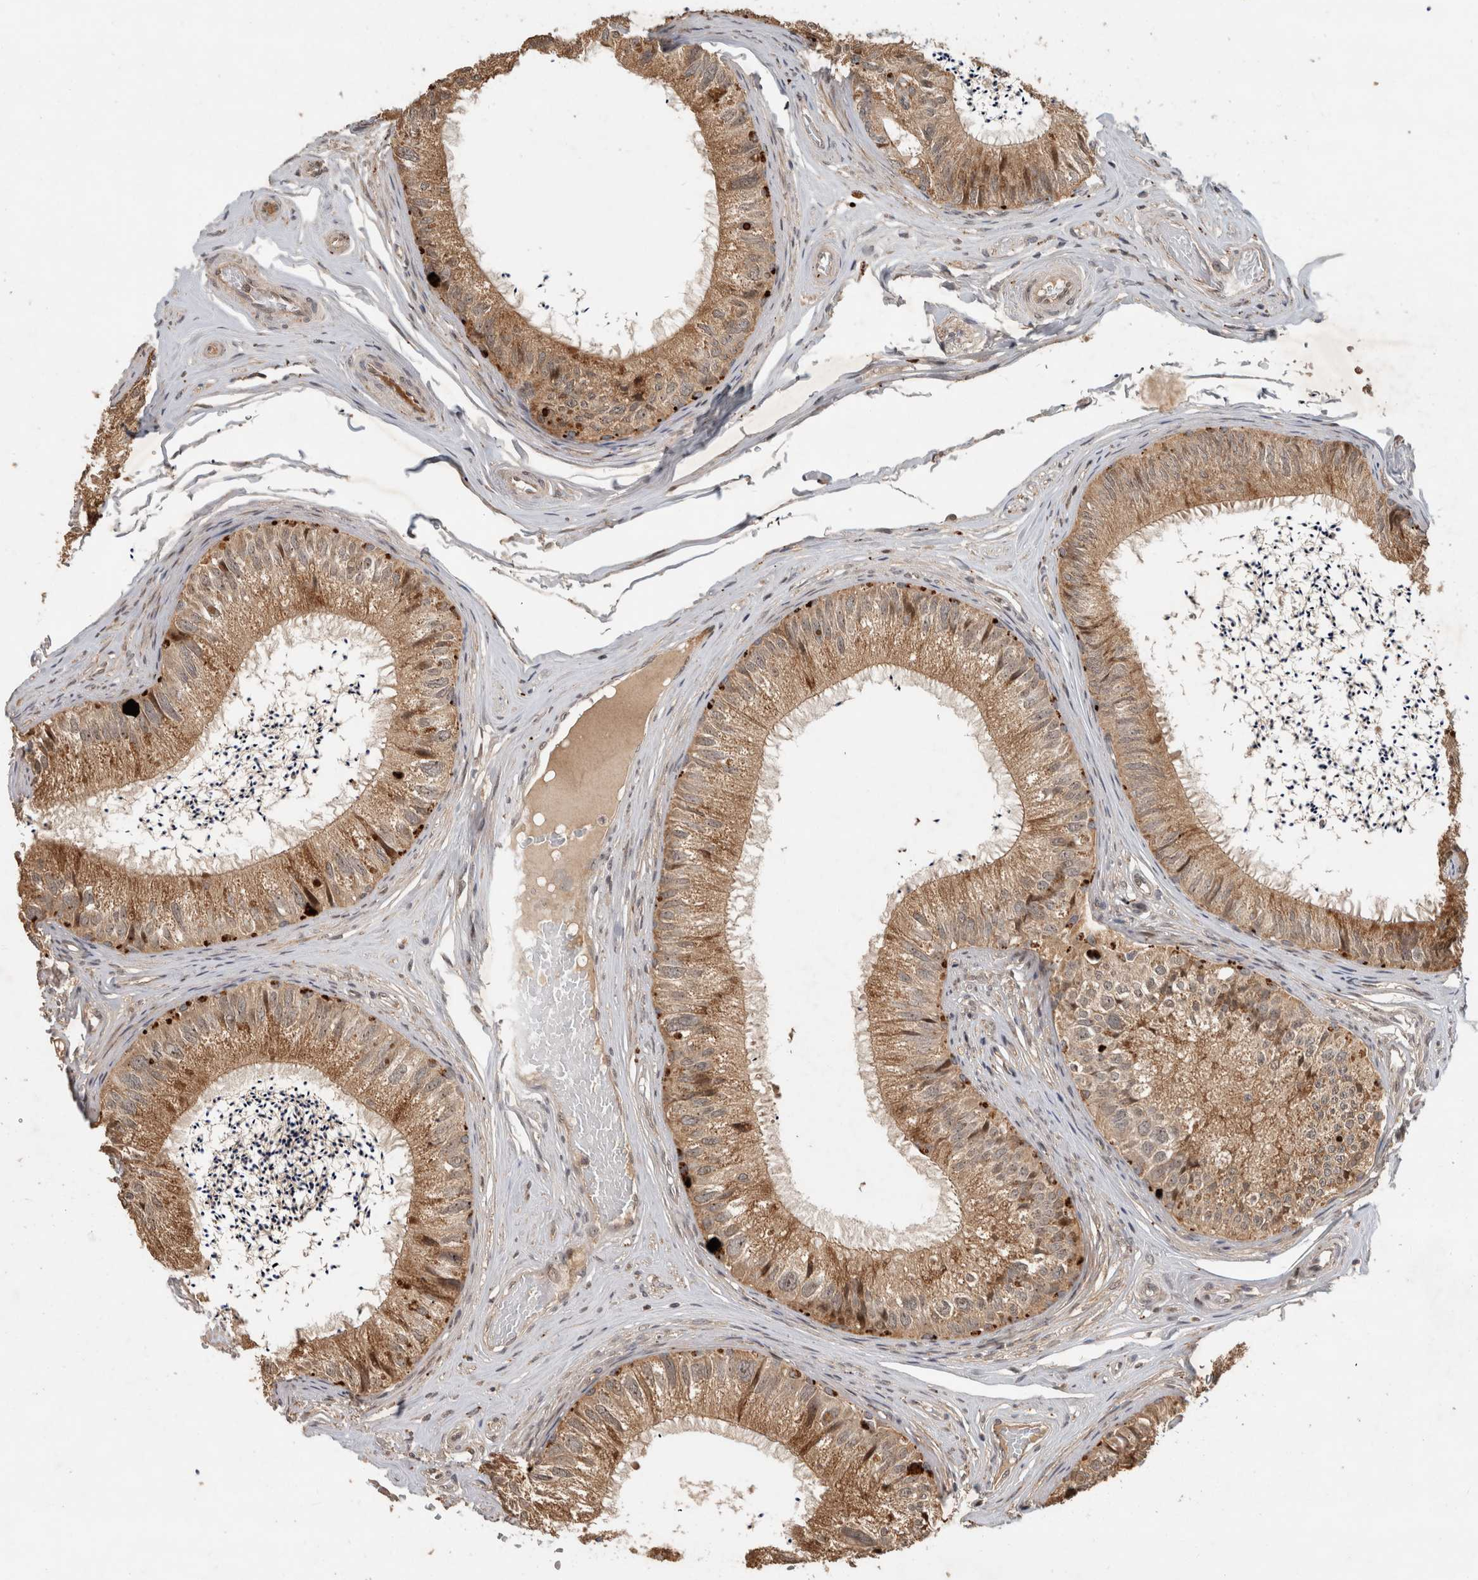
{"staining": {"intensity": "moderate", "quantity": ">75%", "location": "cytoplasmic/membranous"}, "tissue": "epididymis", "cell_type": "Glandular cells", "image_type": "normal", "snomed": [{"axis": "morphology", "description": "Normal tissue, NOS"}, {"axis": "topography", "description": "Epididymis"}], "caption": "A photomicrograph of epididymis stained for a protein shows moderate cytoplasmic/membranous brown staining in glandular cells. (Stains: DAB in brown, nuclei in blue, Microscopy: brightfield microscopy at high magnification).", "gene": "PITPNC1", "patient": {"sex": "male", "age": 79}}